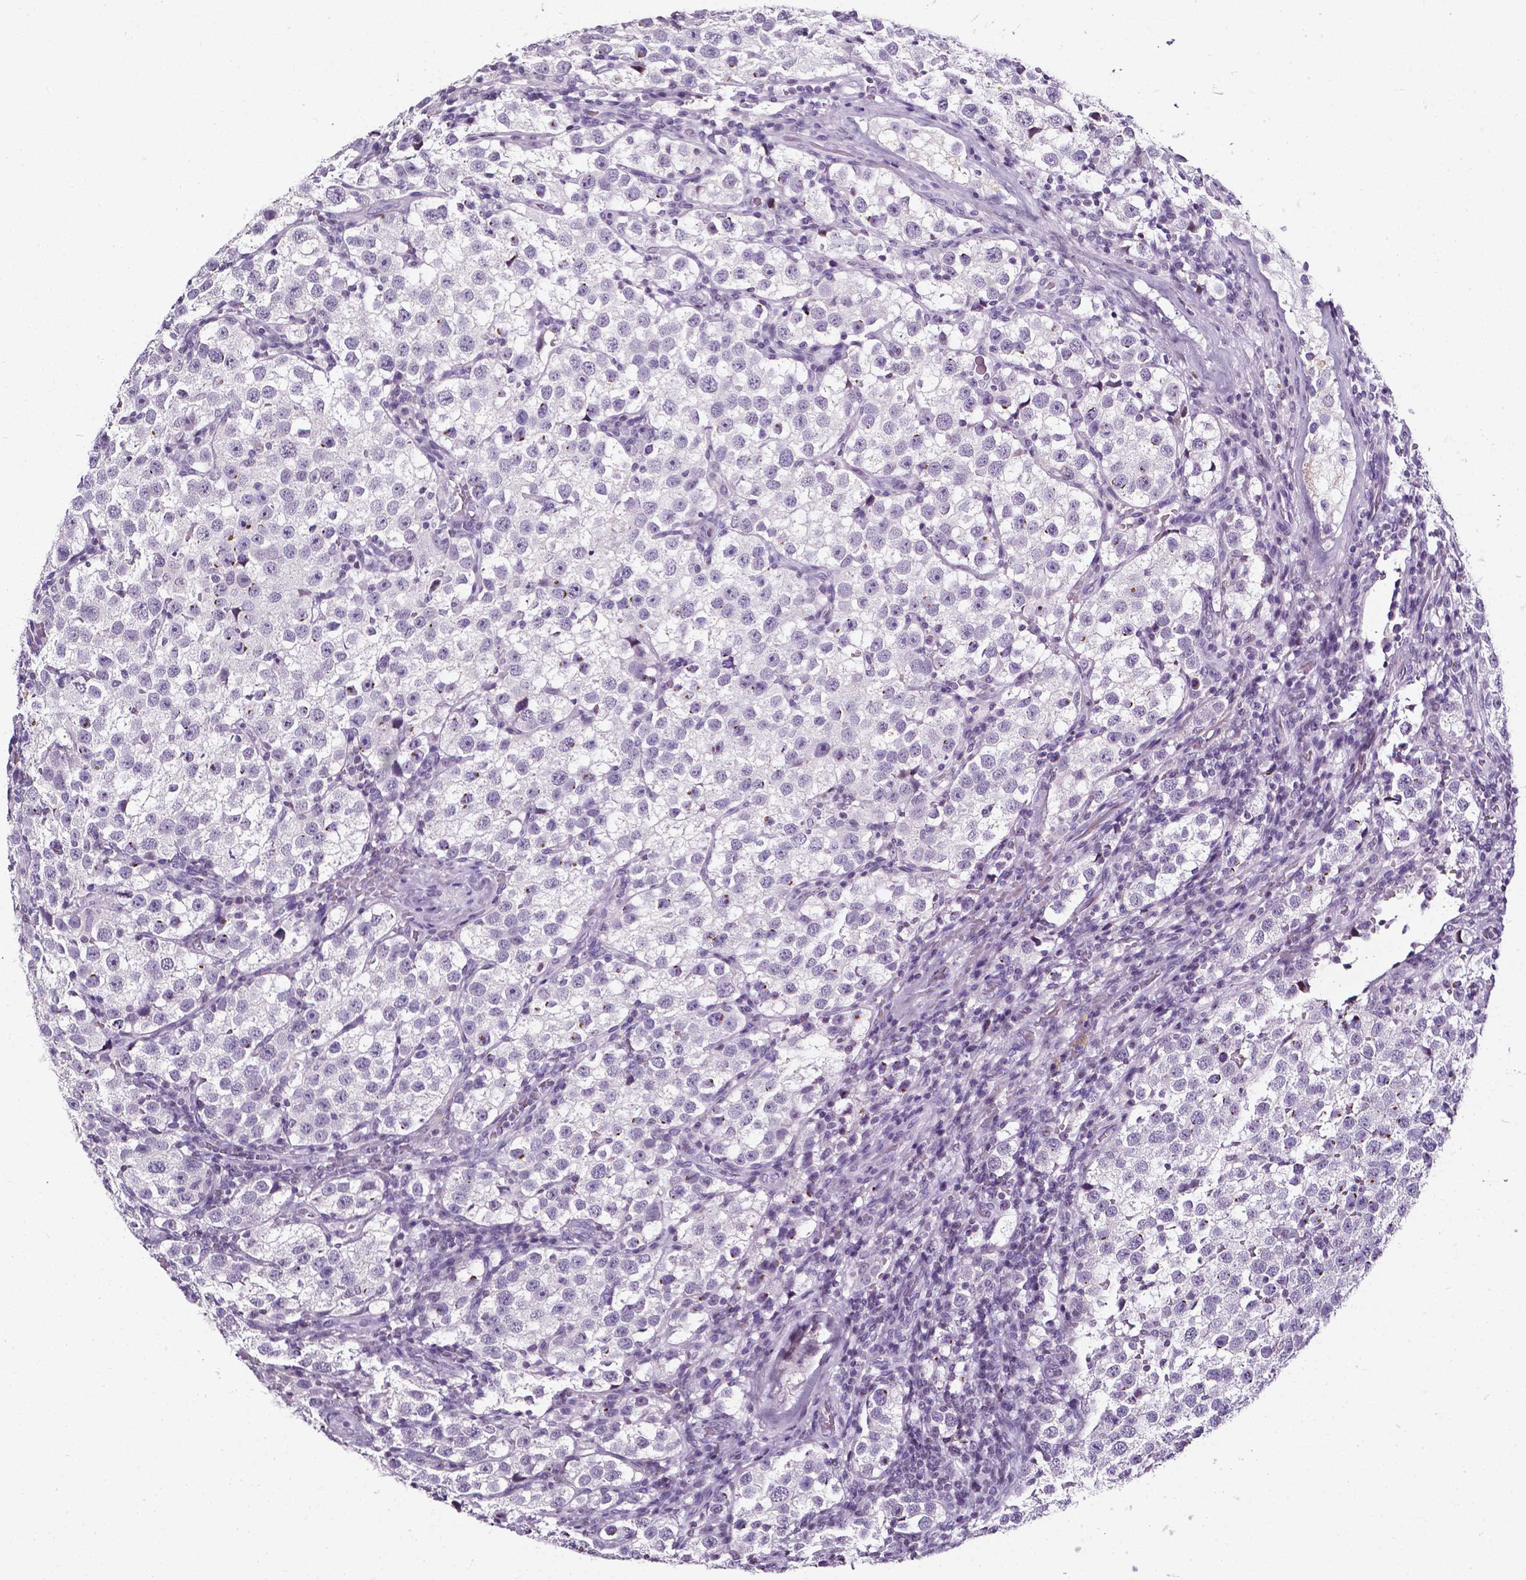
{"staining": {"intensity": "negative", "quantity": "none", "location": "none"}, "tissue": "testis cancer", "cell_type": "Tumor cells", "image_type": "cancer", "snomed": [{"axis": "morphology", "description": "Seminoma, NOS"}, {"axis": "topography", "description": "Testis"}], "caption": "Image shows no protein staining in tumor cells of testis cancer tissue. (Brightfield microscopy of DAB IHC at high magnification).", "gene": "AKR1B10", "patient": {"sex": "male", "age": 37}}